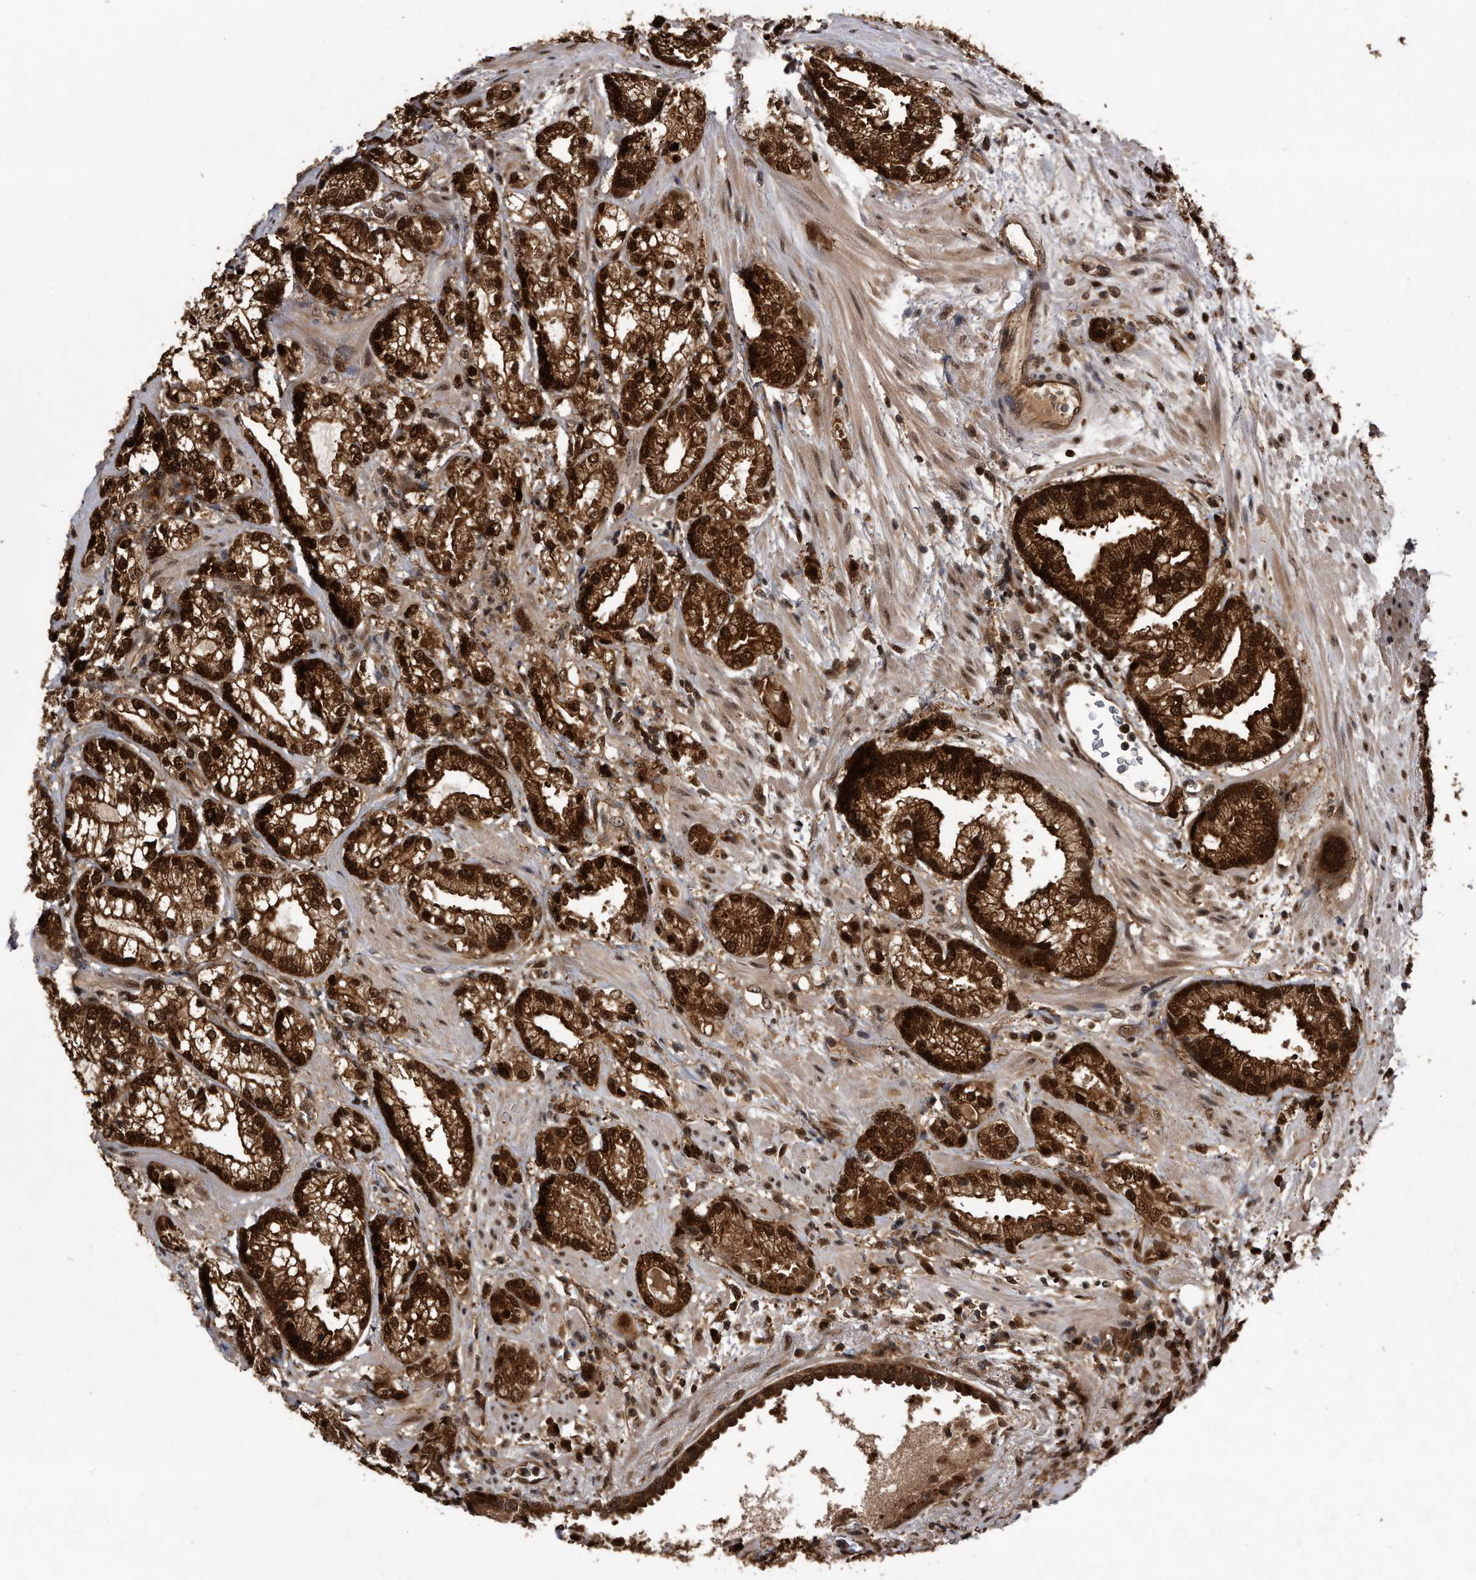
{"staining": {"intensity": "strong", "quantity": ">75%", "location": "cytoplasmic/membranous,nuclear"}, "tissue": "prostate cancer", "cell_type": "Tumor cells", "image_type": "cancer", "snomed": [{"axis": "morphology", "description": "Normal morphology"}, {"axis": "morphology", "description": "Adenocarcinoma, Low grade"}, {"axis": "topography", "description": "Prostate"}], "caption": "High-power microscopy captured an IHC micrograph of prostate cancer, revealing strong cytoplasmic/membranous and nuclear expression in about >75% of tumor cells.", "gene": "RAD23B", "patient": {"sex": "male", "age": 72}}